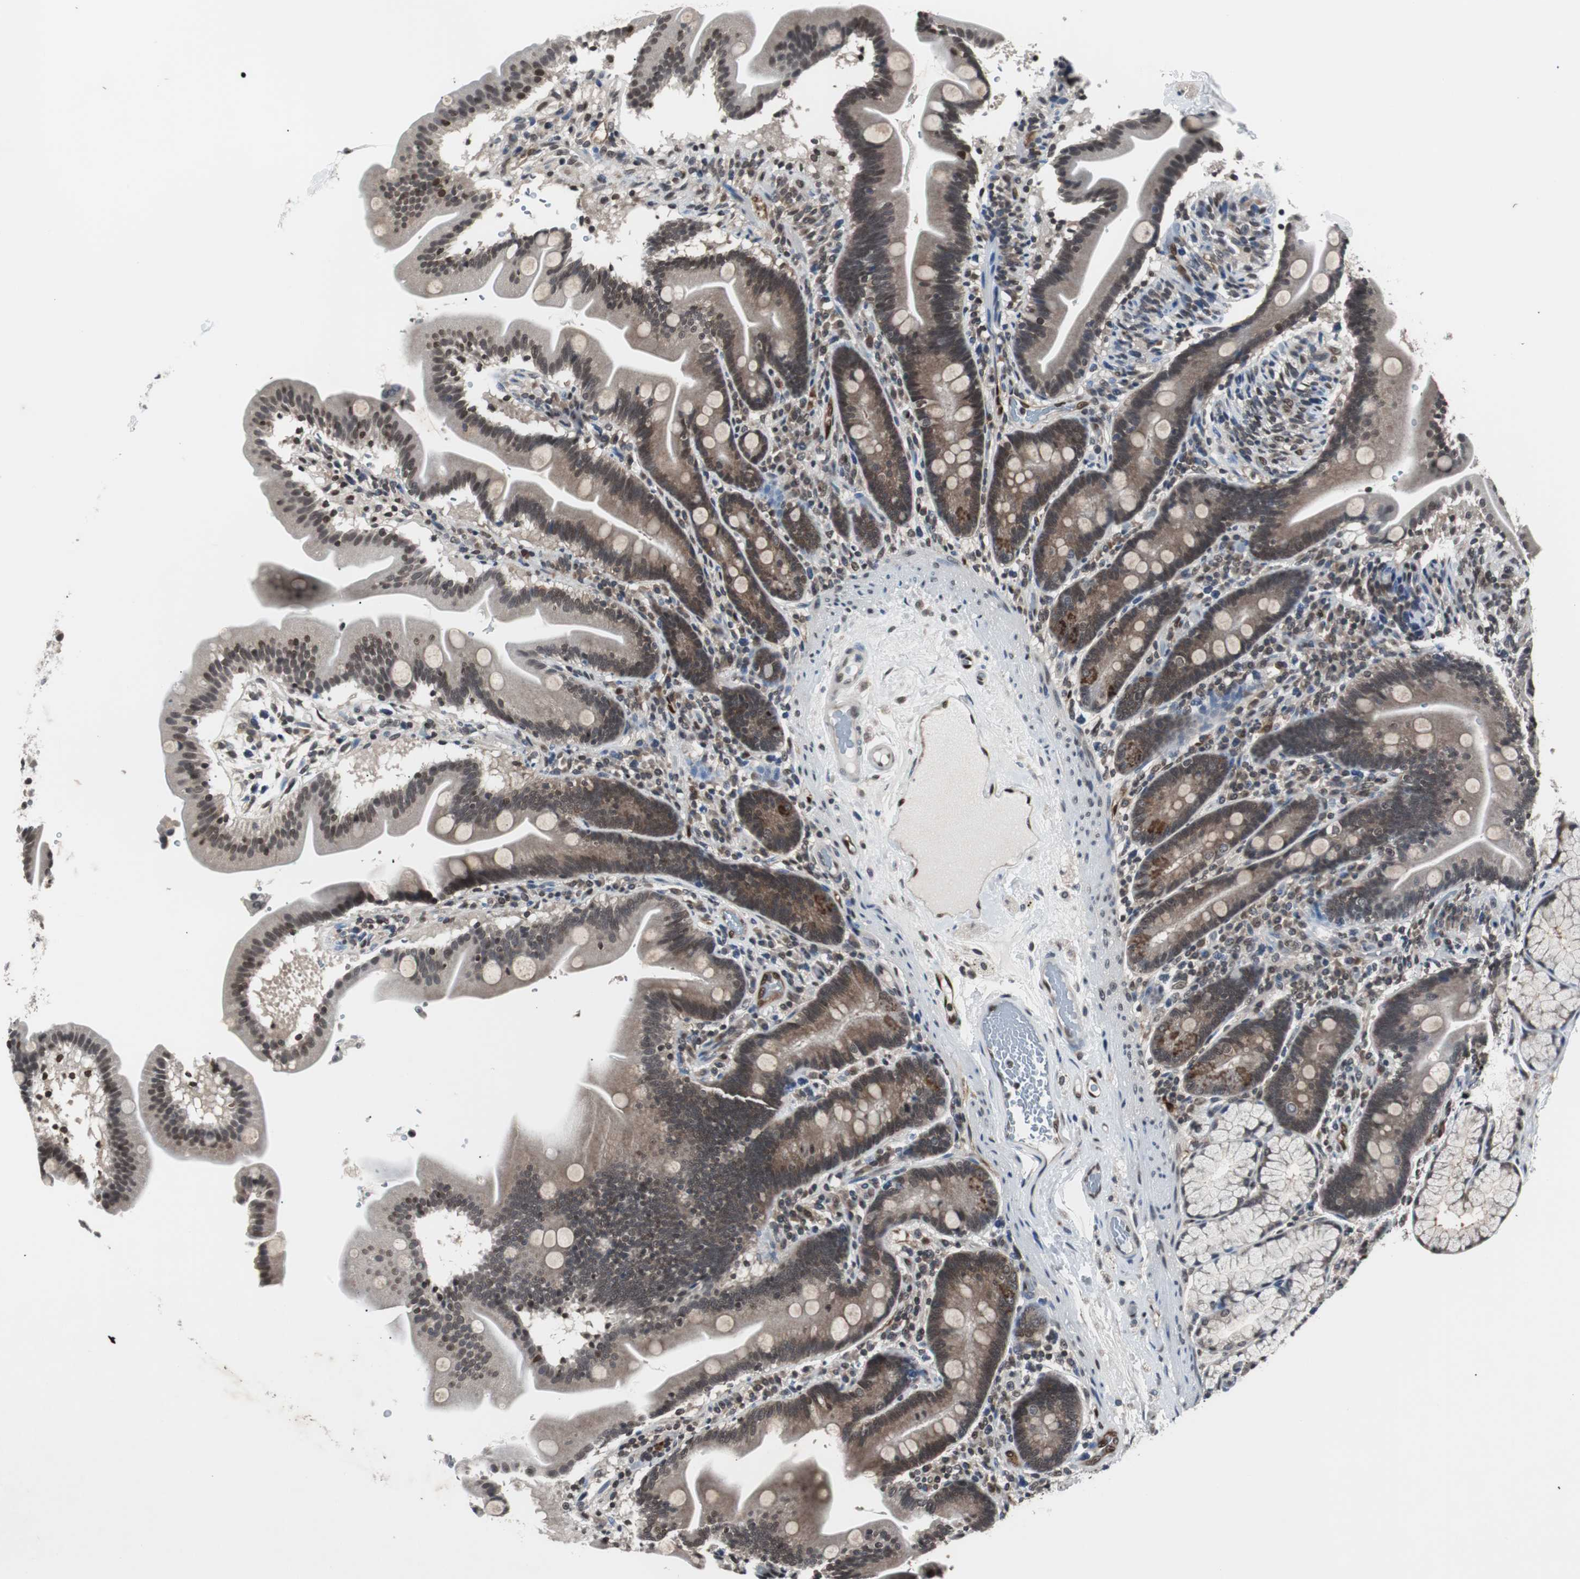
{"staining": {"intensity": "moderate", "quantity": "<25%", "location": "cytoplasmic/membranous"}, "tissue": "duodenum", "cell_type": "Glandular cells", "image_type": "normal", "snomed": [{"axis": "morphology", "description": "Normal tissue, NOS"}, {"axis": "topography", "description": "Duodenum"}], "caption": "Immunohistochemistry (IHC) micrograph of unremarkable duodenum: human duodenum stained using IHC exhibits low levels of moderate protein expression localized specifically in the cytoplasmic/membranous of glandular cells, appearing as a cytoplasmic/membranous brown color.", "gene": "SMAD1", "patient": {"sex": "male", "age": 54}}